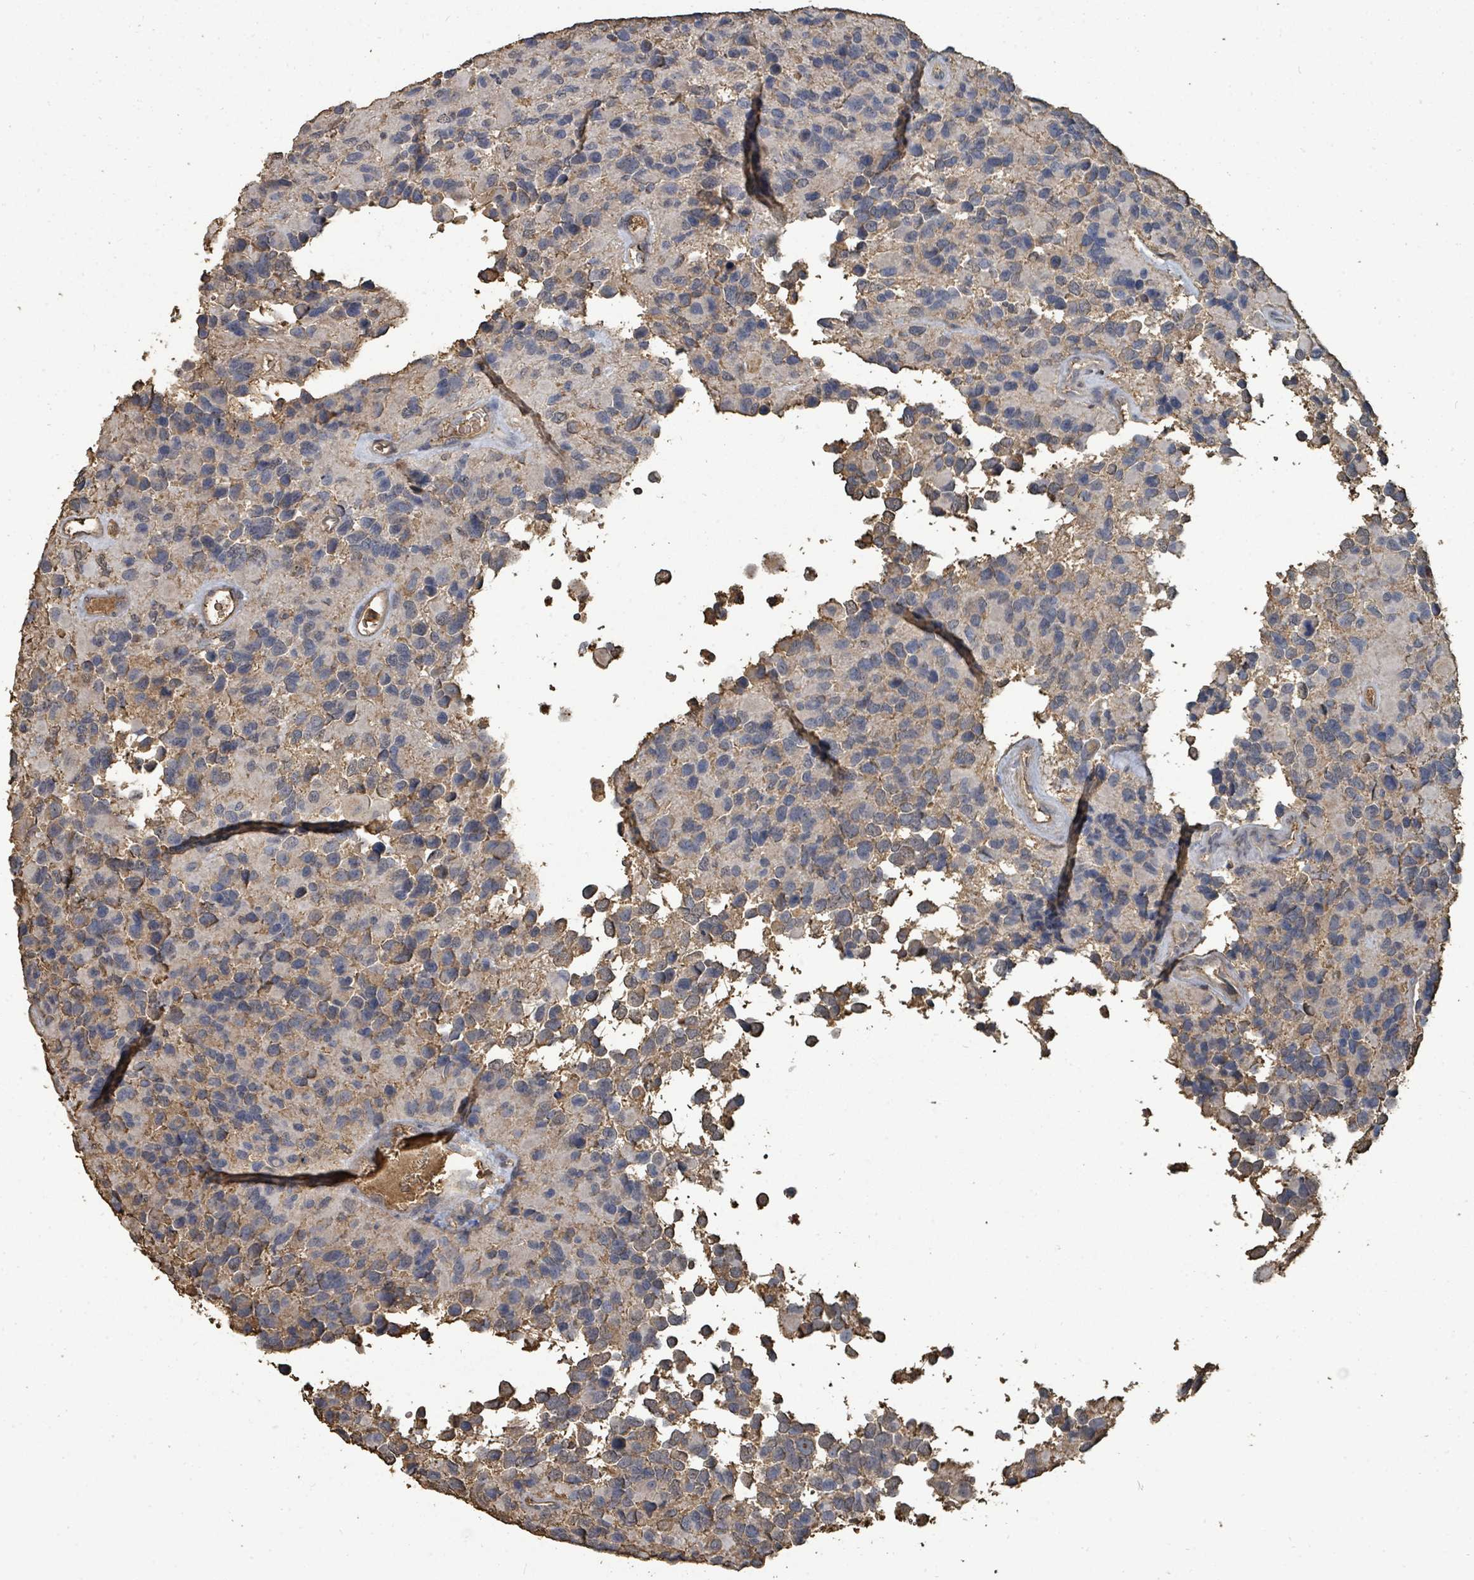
{"staining": {"intensity": "negative", "quantity": "none", "location": "none"}, "tissue": "glioma", "cell_type": "Tumor cells", "image_type": "cancer", "snomed": [{"axis": "morphology", "description": "Glioma, malignant, High grade"}, {"axis": "topography", "description": "Brain"}], "caption": "IHC of glioma reveals no staining in tumor cells.", "gene": "C6orf52", "patient": {"sex": "male", "age": 77}}